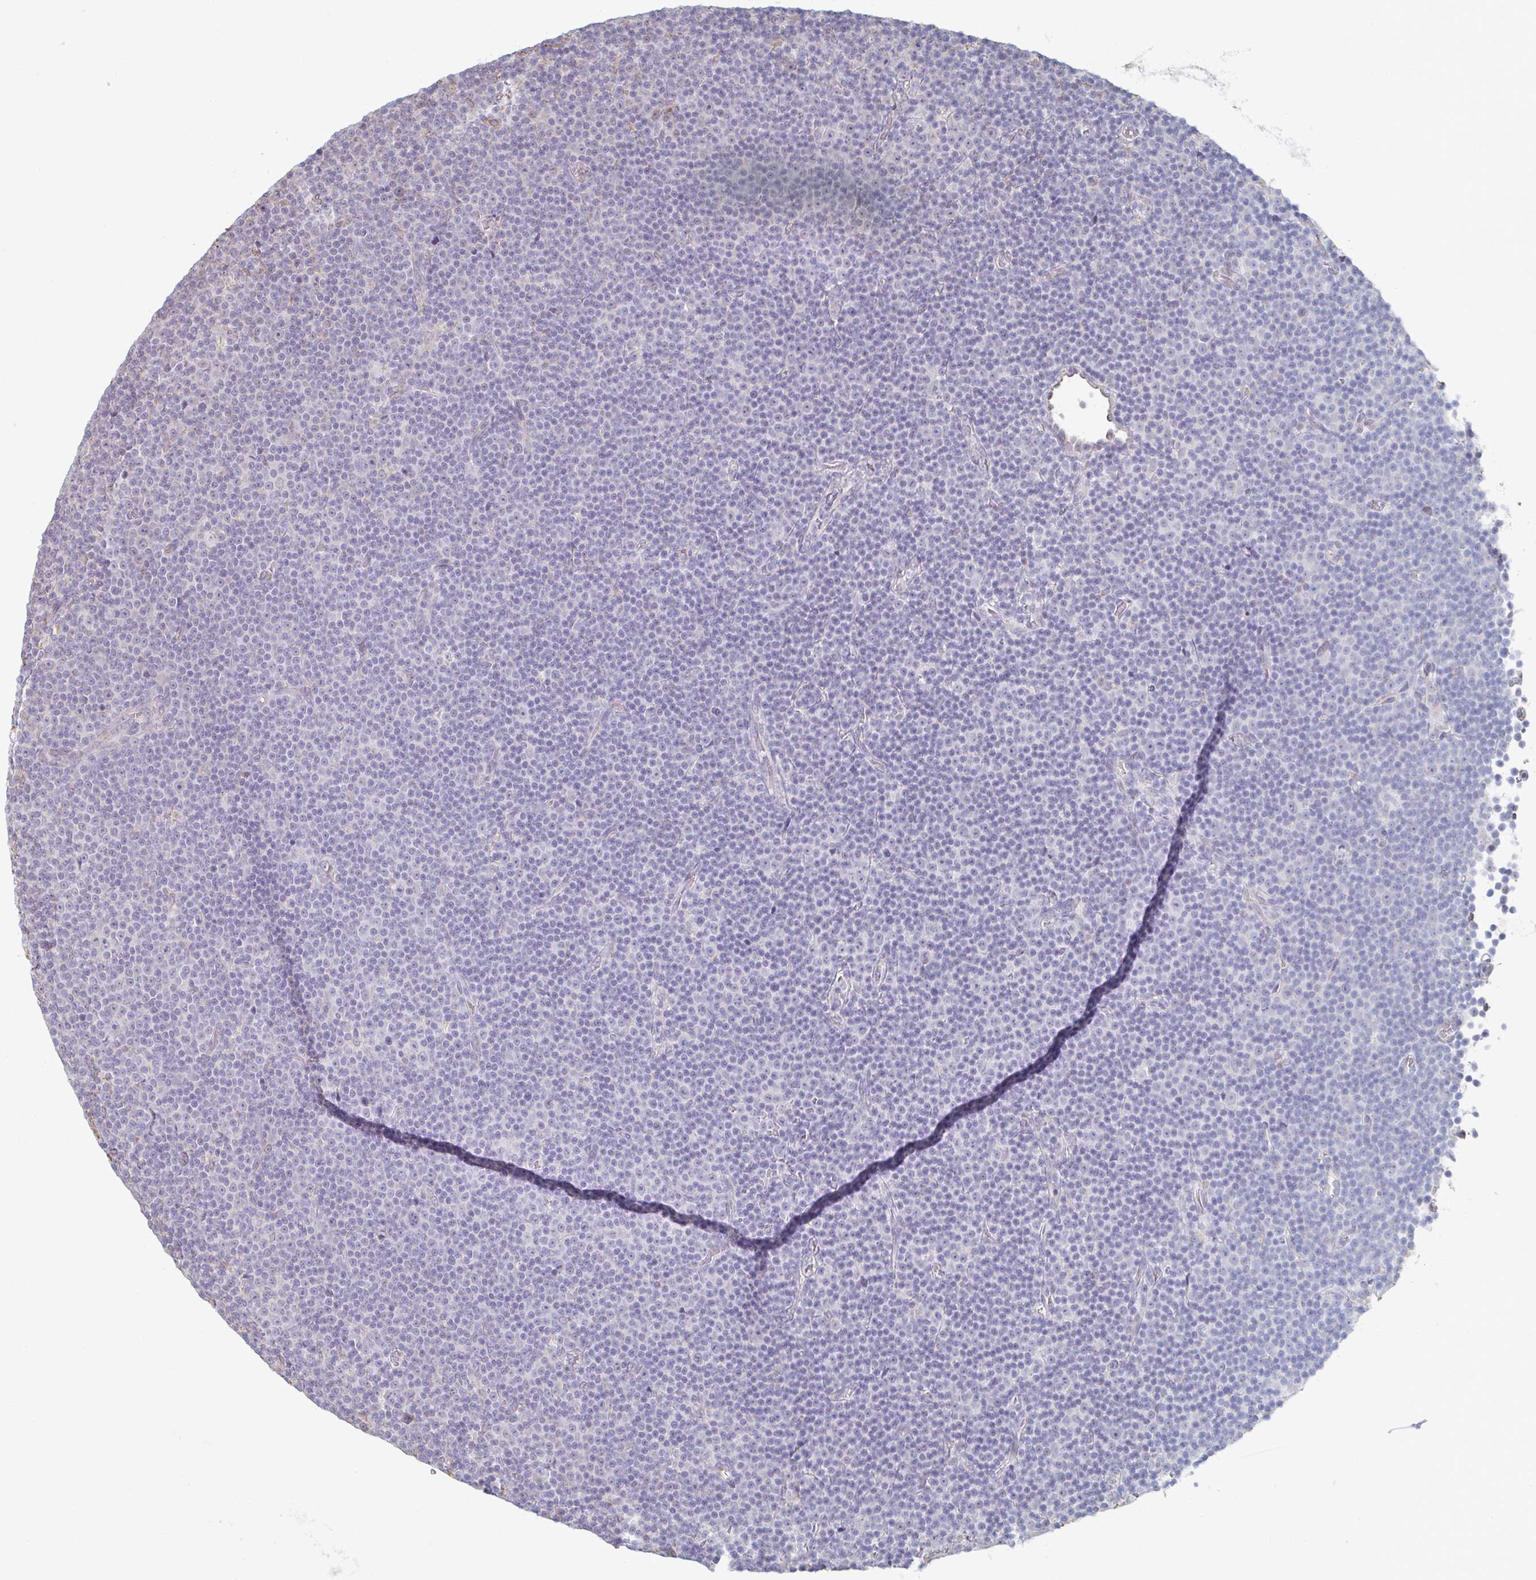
{"staining": {"intensity": "negative", "quantity": "none", "location": "none"}, "tissue": "lymphoma", "cell_type": "Tumor cells", "image_type": "cancer", "snomed": [{"axis": "morphology", "description": "Malignant lymphoma, non-Hodgkin's type, Low grade"}, {"axis": "topography", "description": "Lymph node"}], "caption": "A high-resolution image shows immunohistochemistry (IHC) staining of malignant lymphoma, non-Hodgkin's type (low-grade), which demonstrates no significant staining in tumor cells.", "gene": "RAB5IF", "patient": {"sex": "female", "age": 67}}